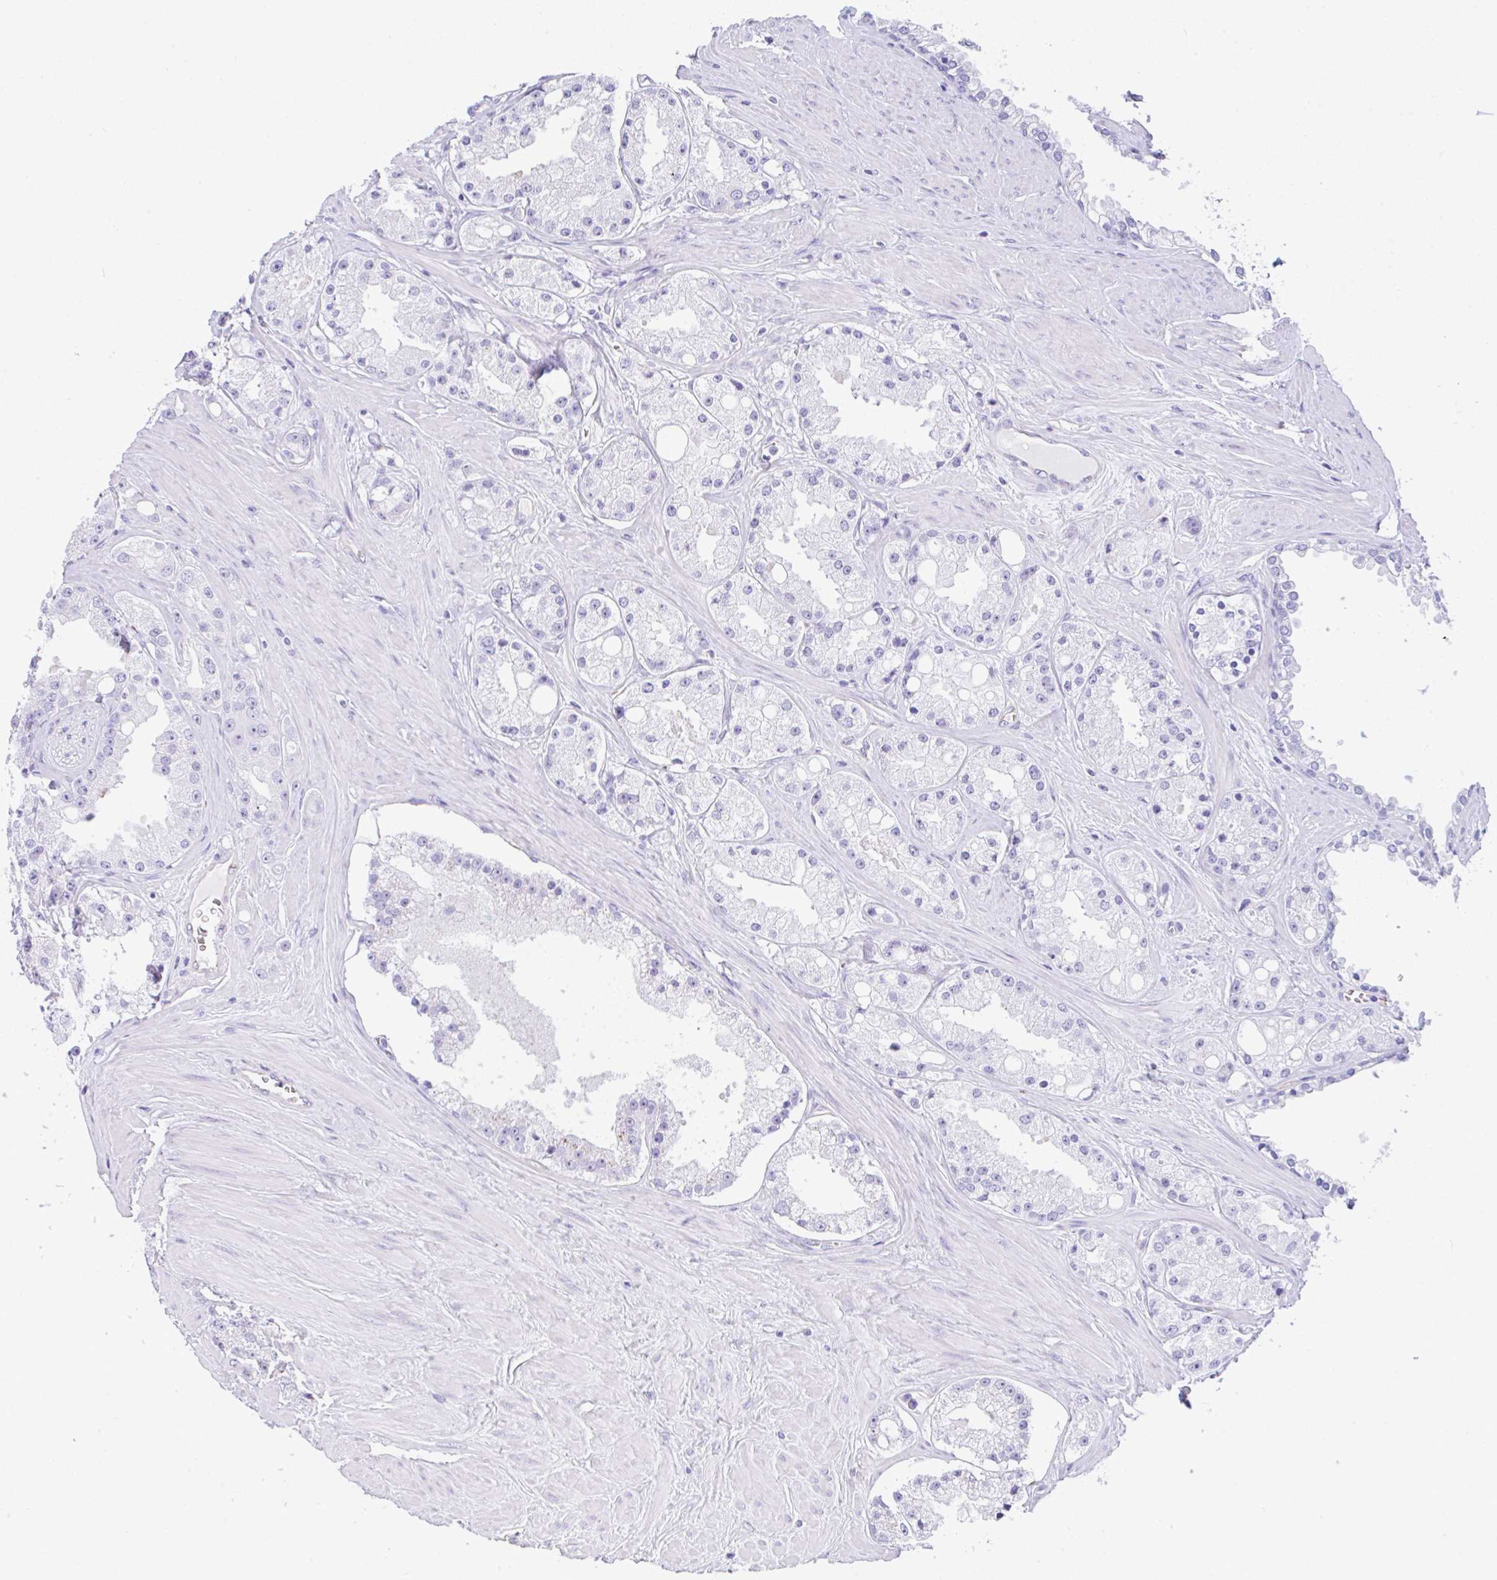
{"staining": {"intensity": "negative", "quantity": "none", "location": "none"}, "tissue": "prostate cancer", "cell_type": "Tumor cells", "image_type": "cancer", "snomed": [{"axis": "morphology", "description": "Adenocarcinoma, High grade"}, {"axis": "topography", "description": "Prostate"}], "caption": "This is an immunohistochemistry (IHC) image of human prostate cancer (adenocarcinoma (high-grade)). There is no expression in tumor cells.", "gene": "NDUFAF8", "patient": {"sex": "male", "age": 66}}